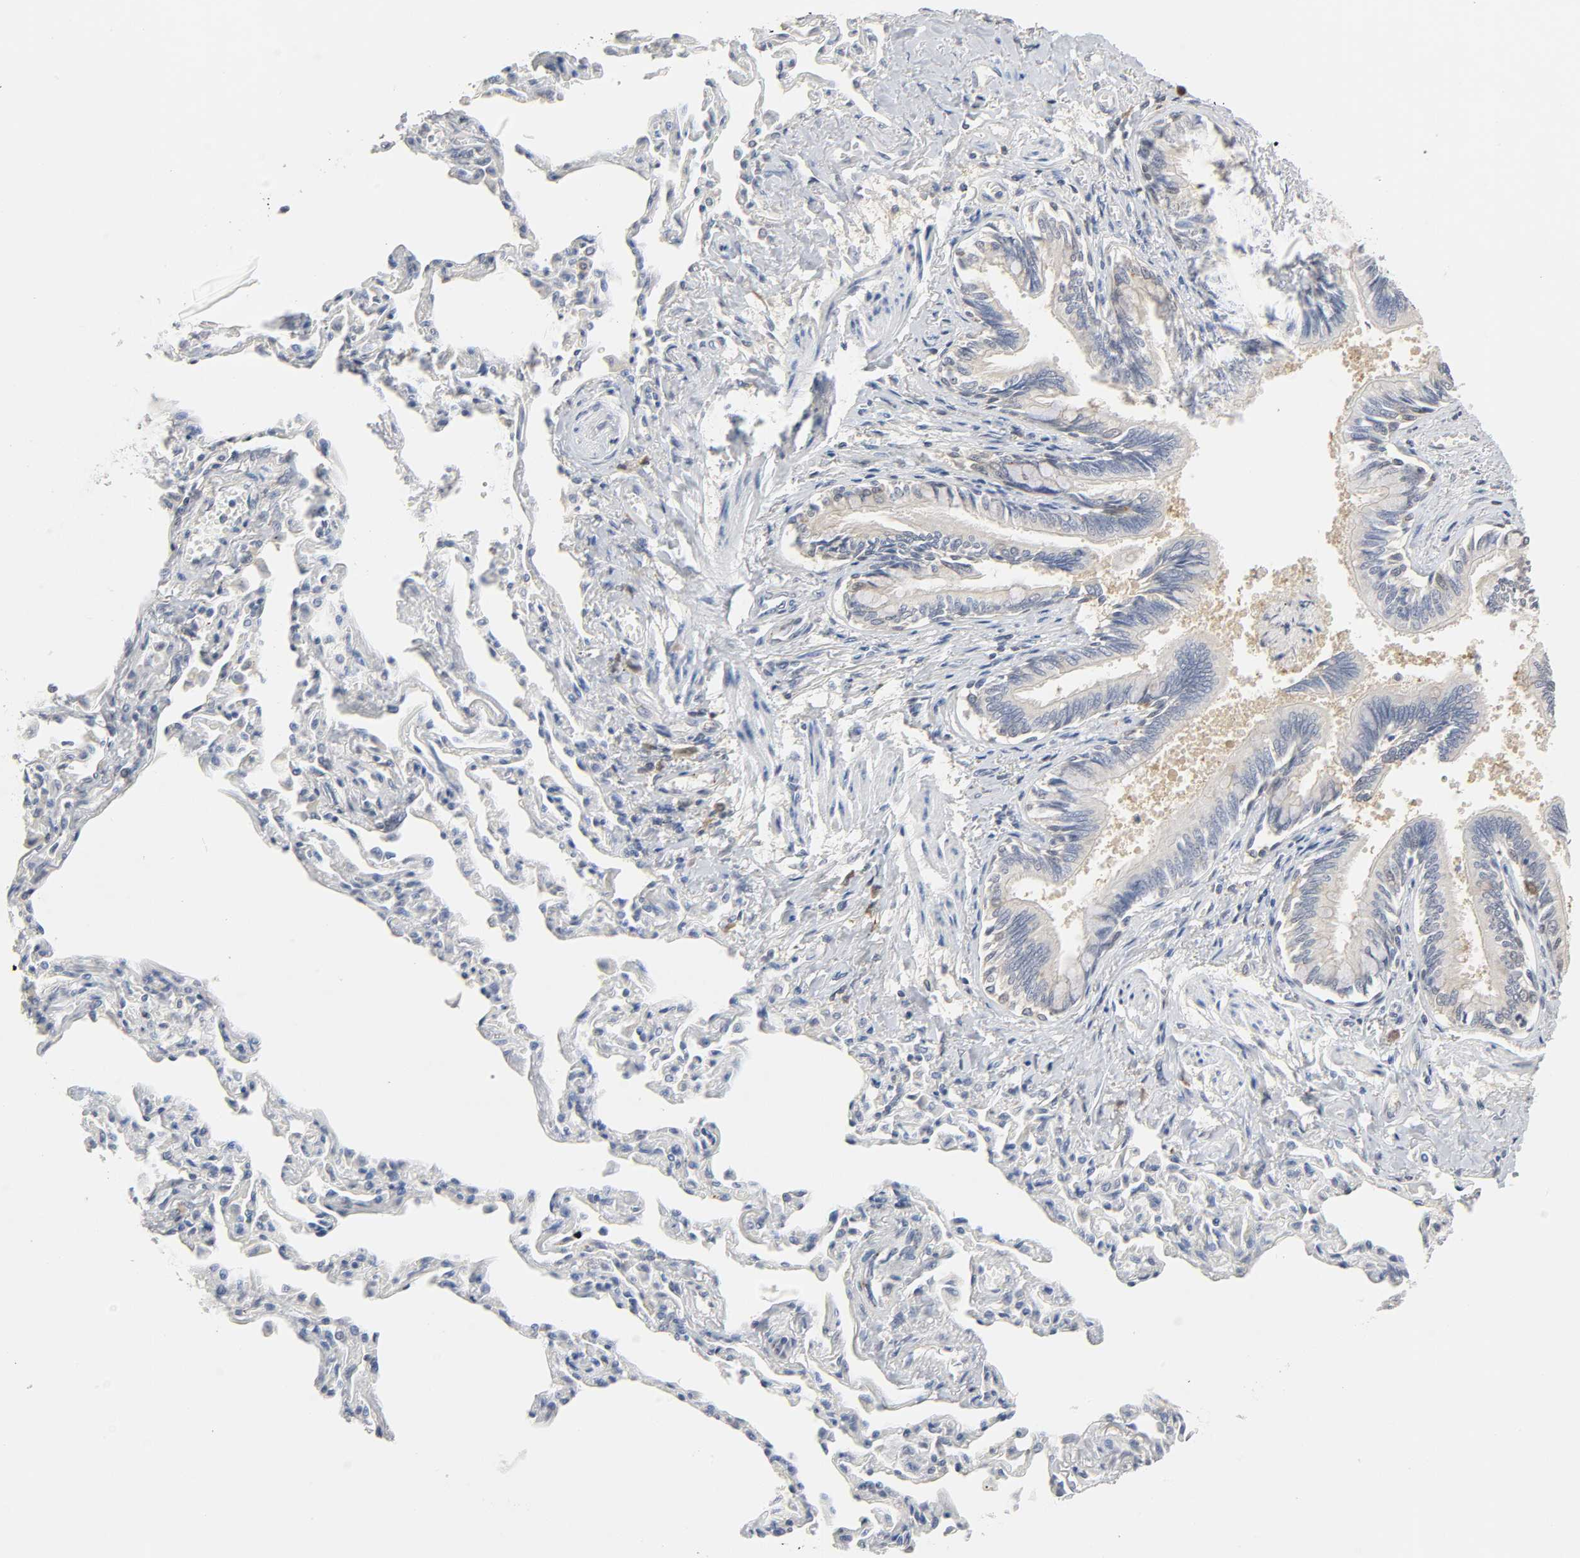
{"staining": {"intensity": "moderate", "quantity": ">75%", "location": "cytoplasmic/membranous,nuclear"}, "tissue": "bronchus", "cell_type": "Respiratory epithelial cells", "image_type": "normal", "snomed": [{"axis": "morphology", "description": "Normal tissue, NOS"}, {"axis": "topography", "description": "Lung"}], "caption": "An immunohistochemistry photomicrograph of unremarkable tissue is shown. Protein staining in brown shows moderate cytoplasmic/membranous,nuclear positivity in bronchus within respiratory epithelial cells.", "gene": "MIF", "patient": {"sex": "male", "age": 64}}